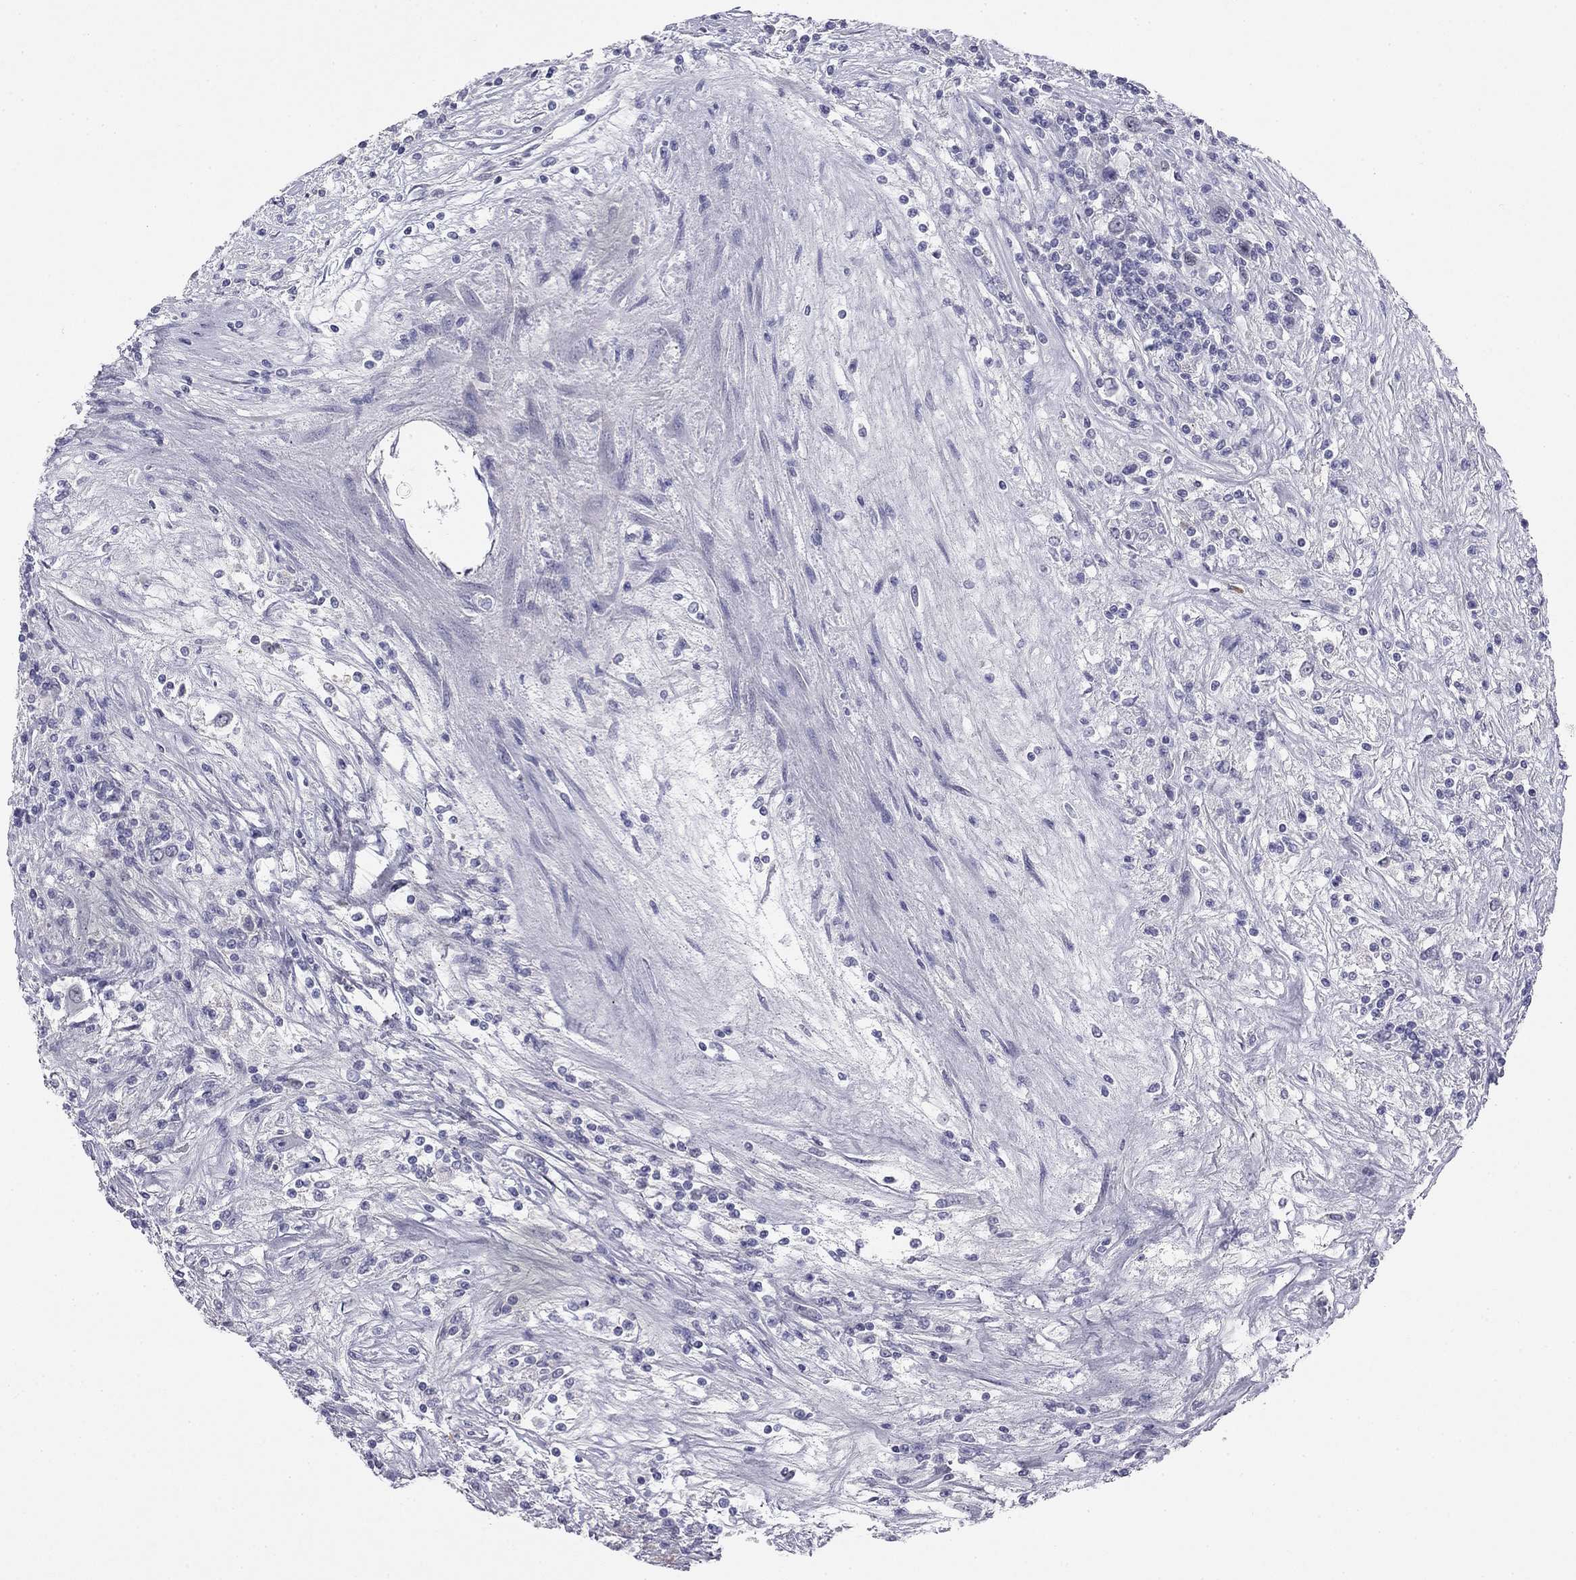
{"staining": {"intensity": "negative", "quantity": "none", "location": "none"}, "tissue": "renal cancer", "cell_type": "Tumor cells", "image_type": "cancer", "snomed": [{"axis": "morphology", "description": "Adenocarcinoma, NOS"}, {"axis": "topography", "description": "Kidney"}], "caption": "A photomicrograph of human renal cancer (adenocarcinoma) is negative for staining in tumor cells.", "gene": "TFAP2B", "patient": {"sex": "female", "age": 67}}